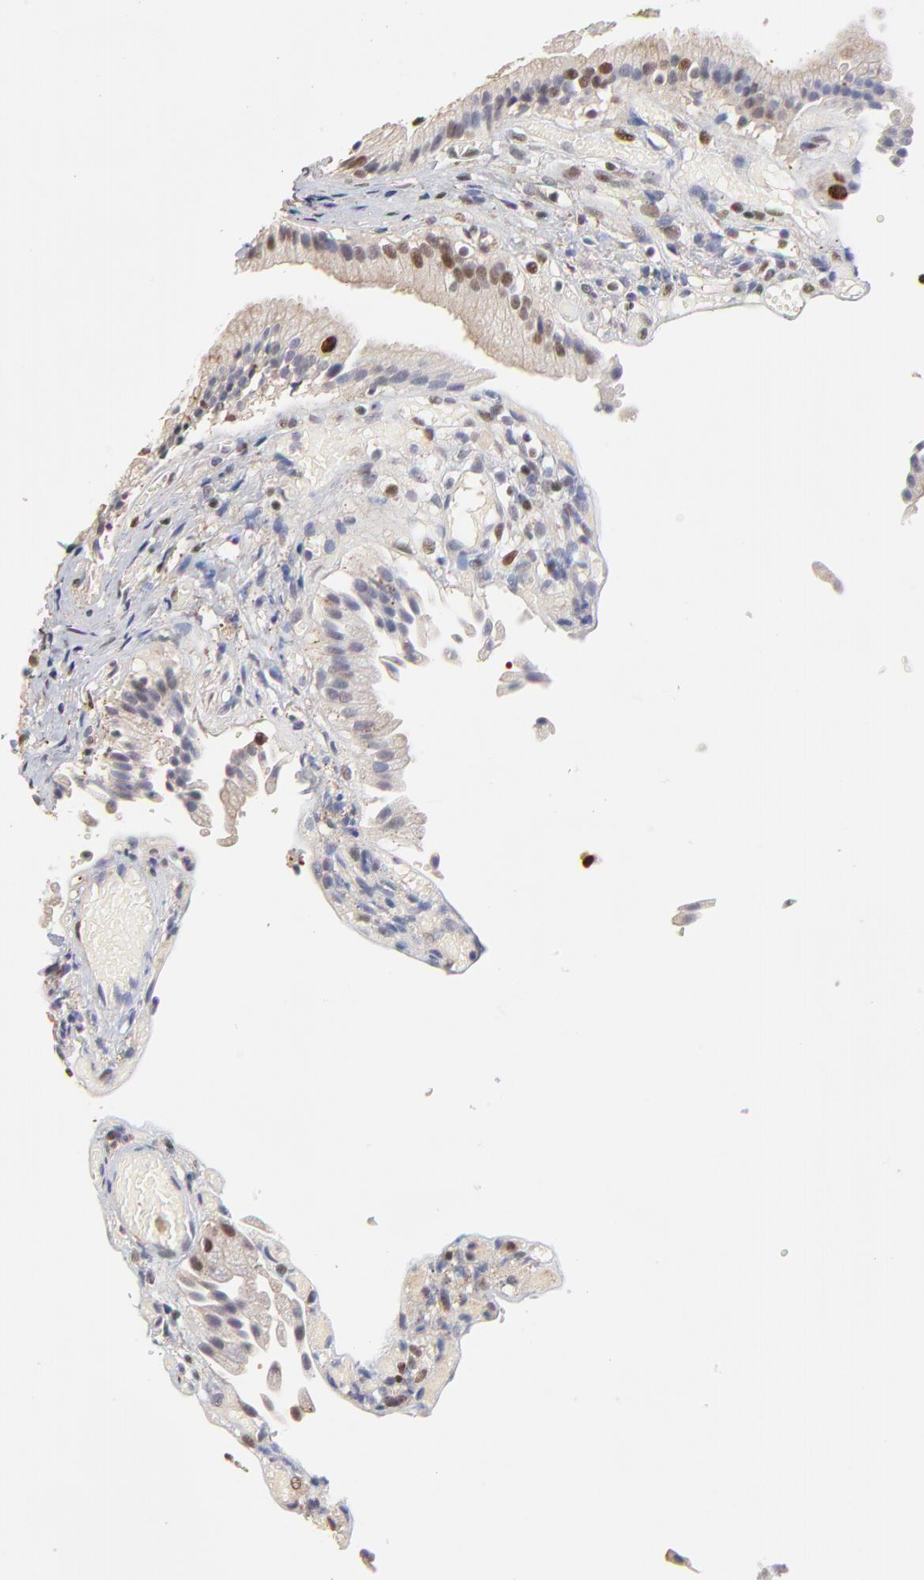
{"staining": {"intensity": "weak", "quantity": ">75%", "location": "cytoplasmic/membranous,nuclear"}, "tissue": "gallbladder", "cell_type": "Glandular cells", "image_type": "normal", "snomed": [{"axis": "morphology", "description": "Normal tissue, NOS"}, {"axis": "topography", "description": "Gallbladder"}], "caption": "The immunohistochemical stain highlights weak cytoplasmic/membranous,nuclear expression in glandular cells of normal gallbladder. (IHC, brightfield microscopy, high magnification).", "gene": "BIRC5", "patient": {"sex": "male", "age": 65}}